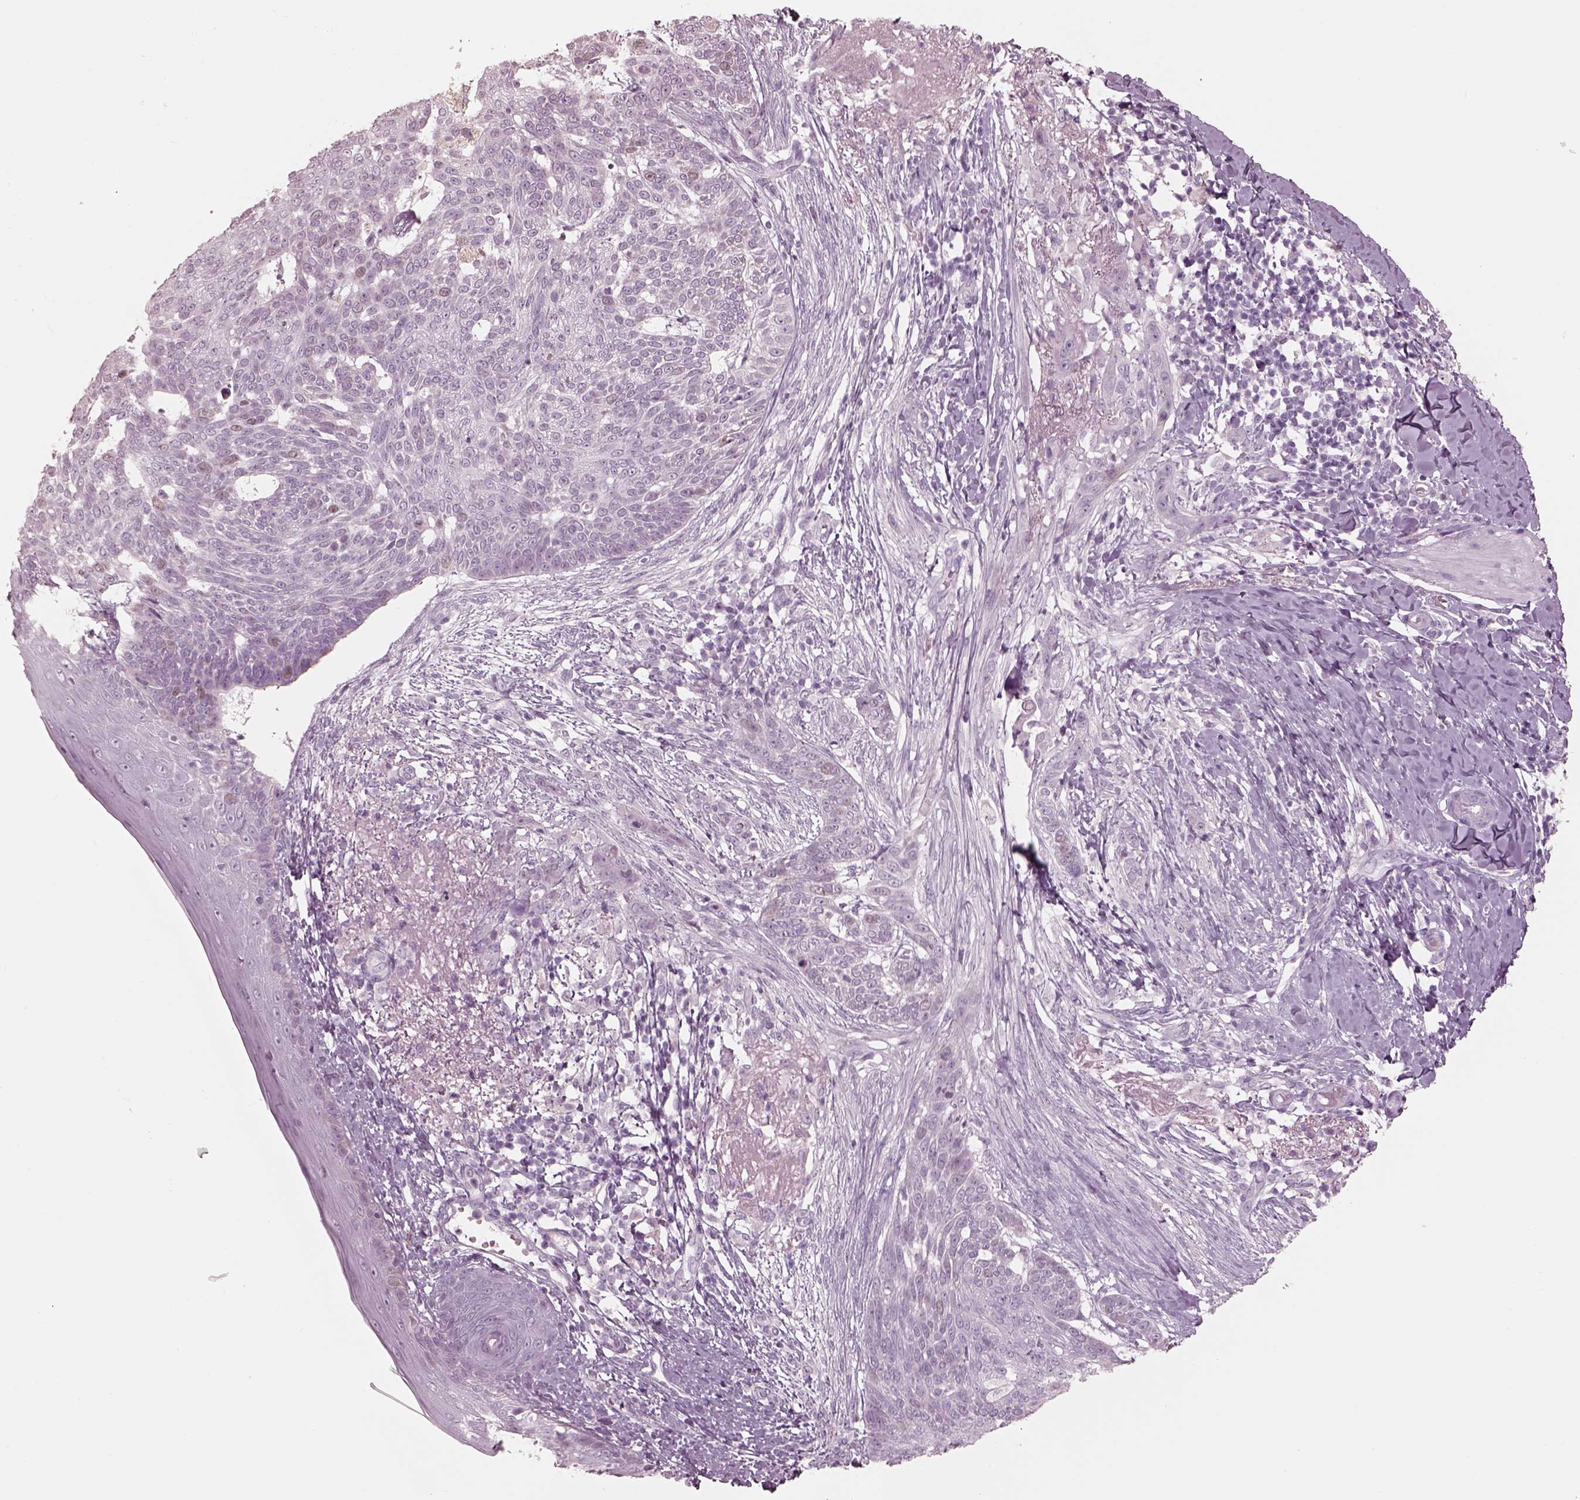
{"staining": {"intensity": "negative", "quantity": "none", "location": "none"}, "tissue": "skin cancer", "cell_type": "Tumor cells", "image_type": "cancer", "snomed": [{"axis": "morphology", "description": "Normal tissue, NOS"}, {"axis": "morphology", "description": "Basal cell carcinoma"}, {"axis": "topography", "description": "Skin"}], "caption": "Basal cell carcinoma (skin) was stained to show a protein in brown. There is no significant expression in tumor cells.", "gene": "KRTAP24-1", "patient": {"sex": "male", "age": 84}}